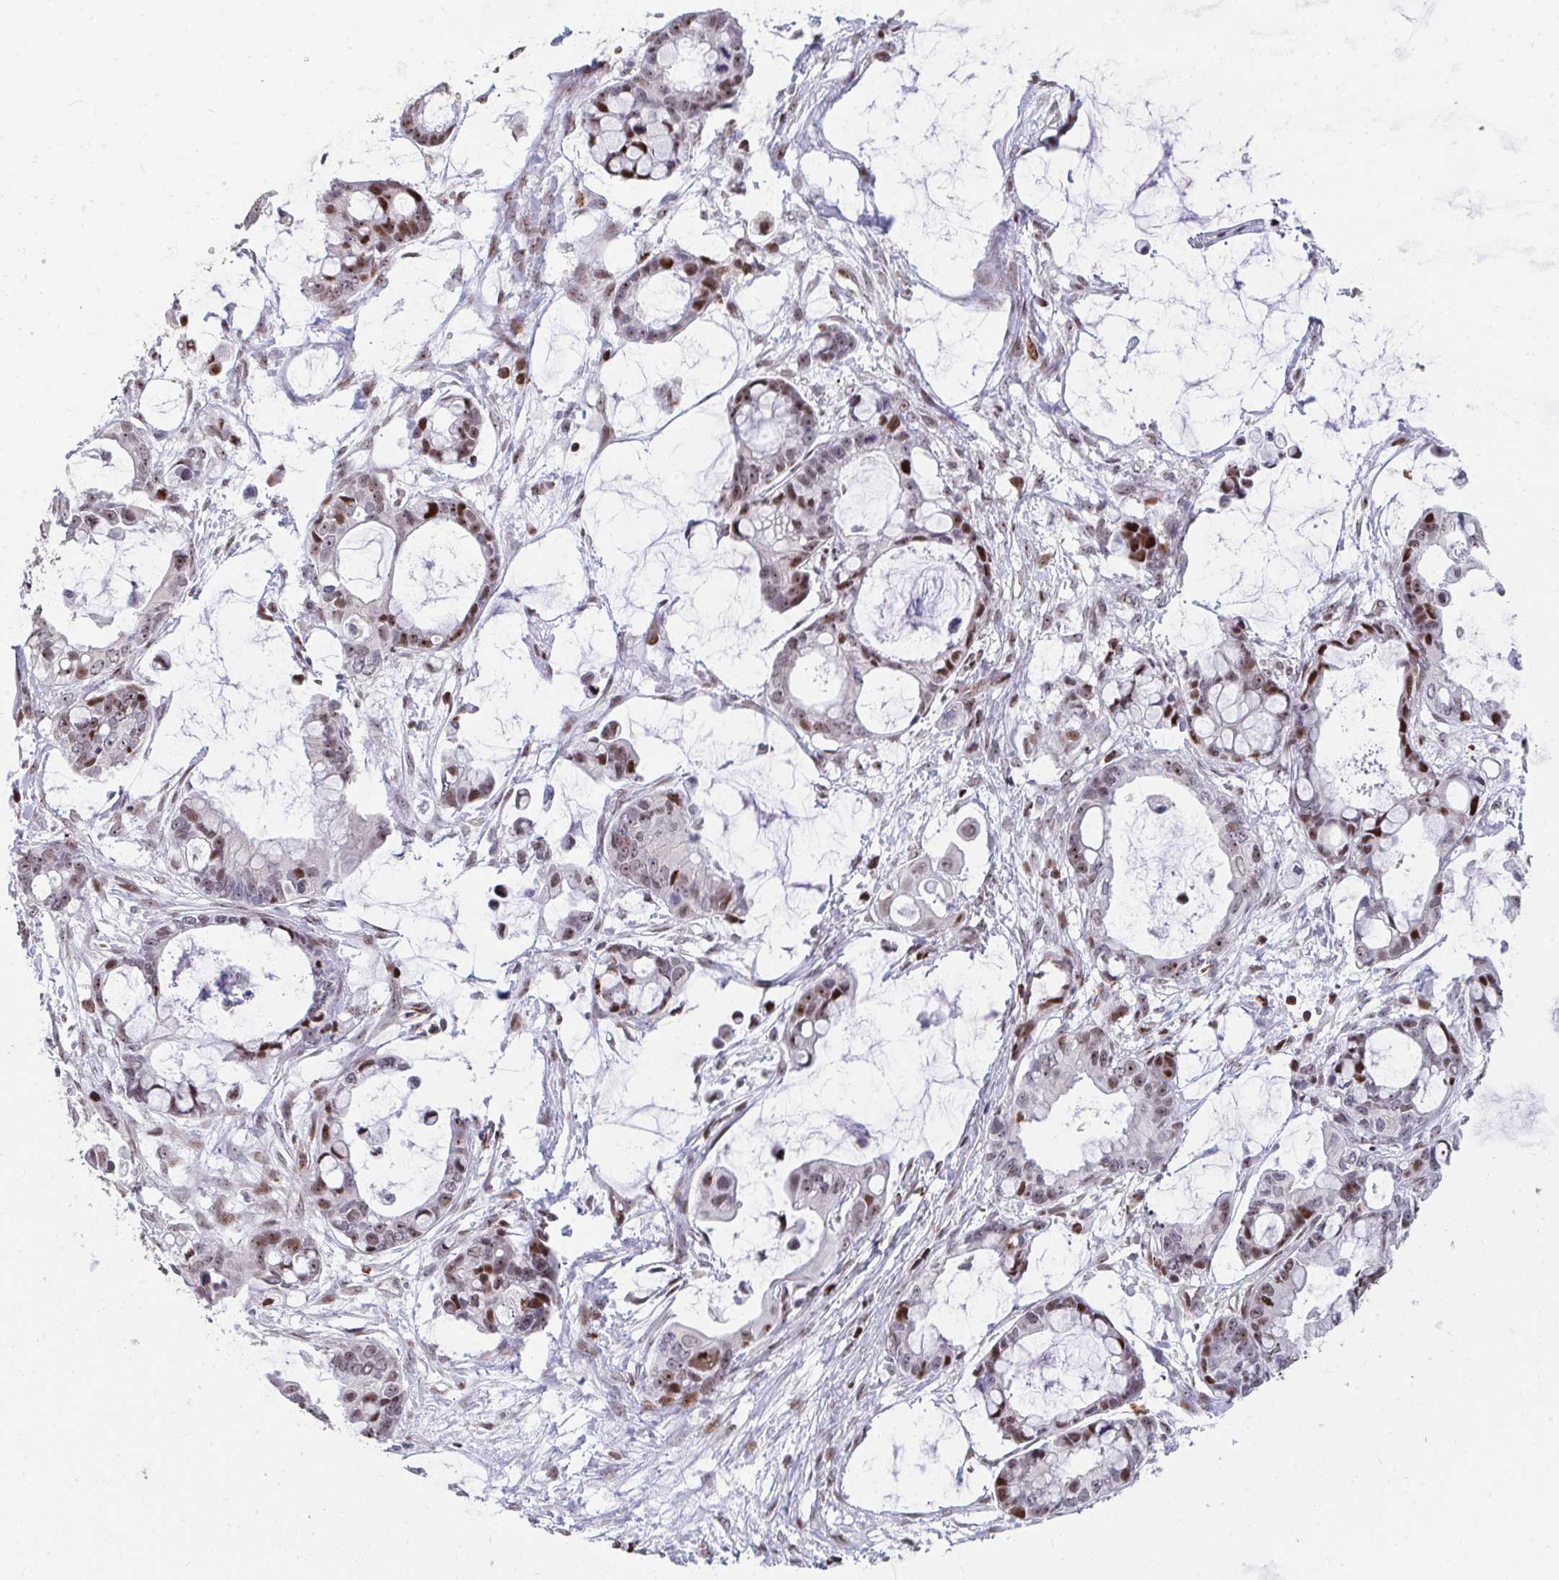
{"staining": {"intensity": "moderate", "quantity": "25%-75%", "location": "nuclear"}, "tissue": "ovarian cancer", "cell_type": "Tumor cells", "image_type": "cancer", "snomed": [{"axis": "morphology", "description": "Cystadenocarcinoma, mucinous, NOS"}, {"axis": "topography", "description": "Ovary"}], "caption": "High-magnification brightfield microscopy of ovarian cancer stained with DAB (3,3'-diaminobenzidine) (brown) and counterstained with hematoxylin (blue). tumor cells exhibit moderate nuclear positivity is appreciated in approximately25%-75% of cells.", "gene": "FOXN3", "patient": {"sex": "female", "age": 63}}